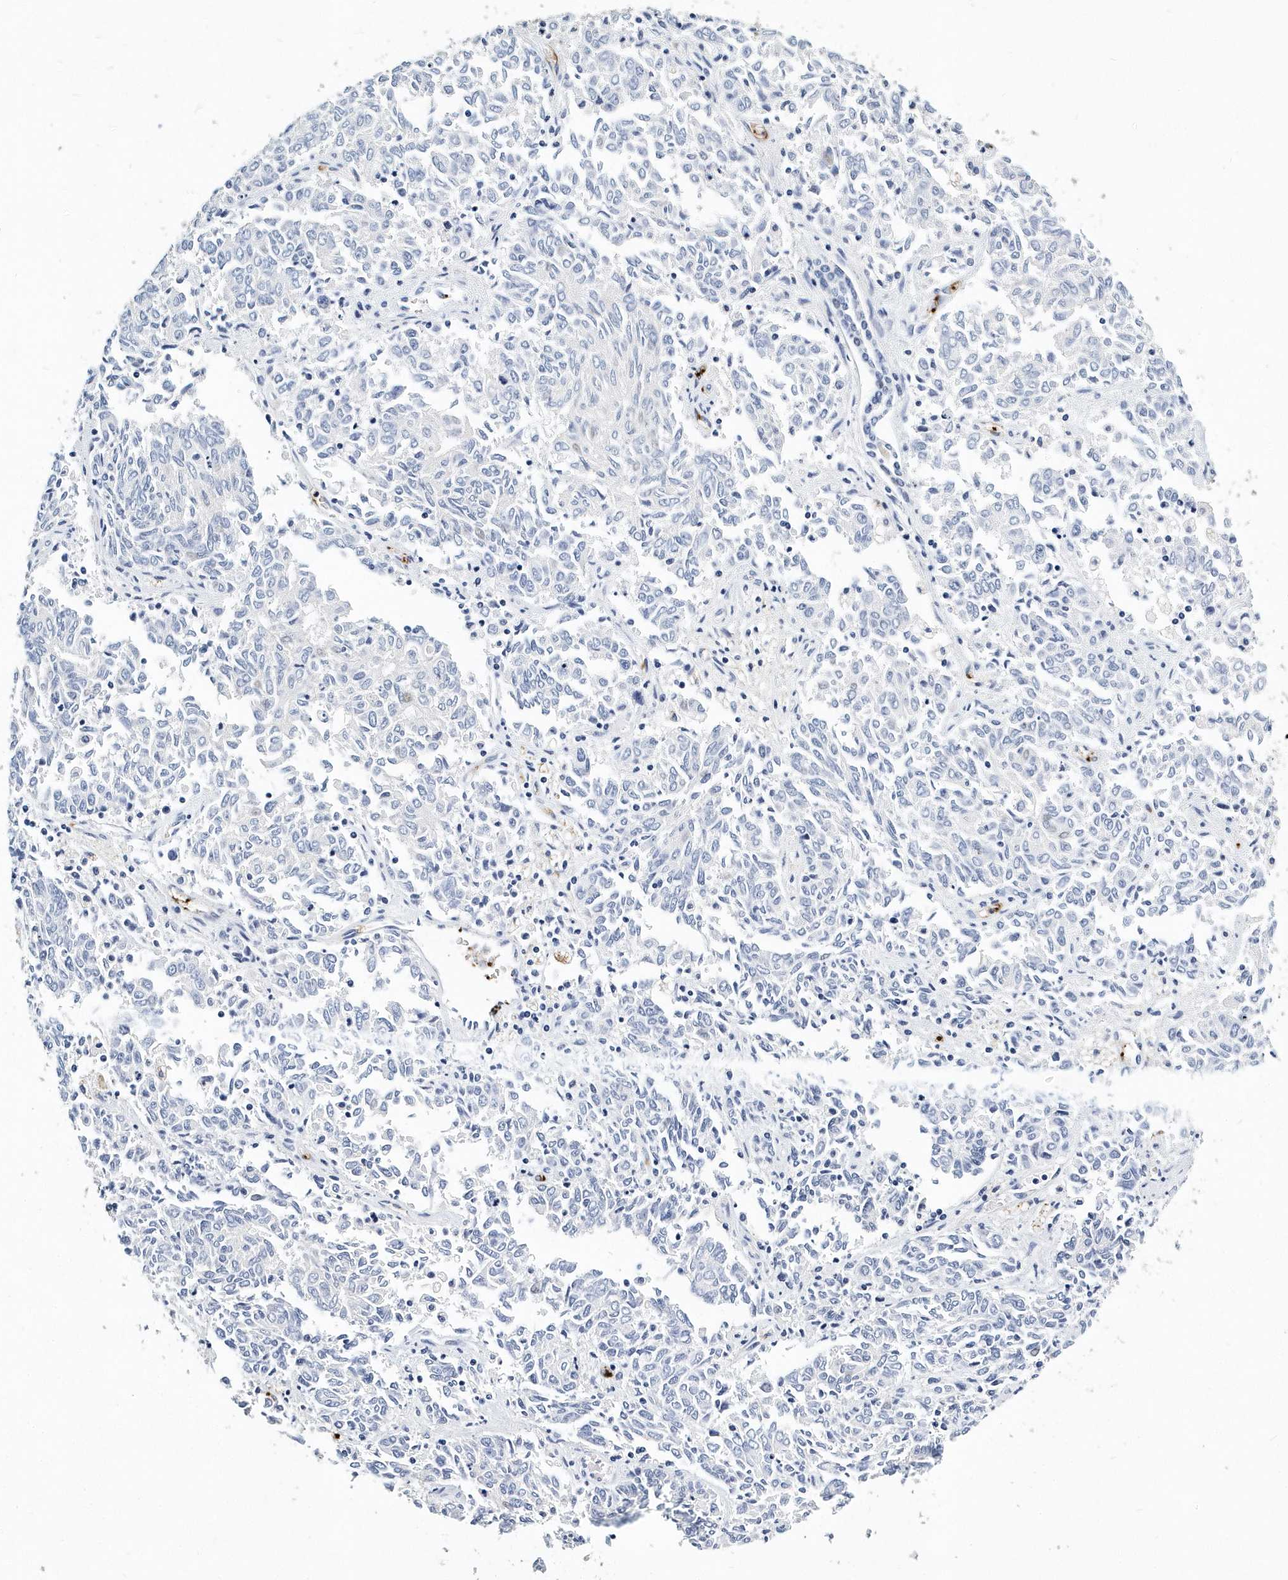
{"staining": {"intensity": "negative", "quantity": "none", "location": "none"}, "tissue": "endometrial cancer", "cell_type": "Tumor cells", "image_type": "cancer", "snomed": [{"axis": "morphology", "description": "Adenocarcinoma, NOS"}, {"axis": "topography", "description": "Endometrium"}], "caption": "A micrograph of endometrial cancer stained for a protein displays no brown staining in tumor cells.", "gene": "ITGA2B", "patient": {"sex": "female", "age": 80}}